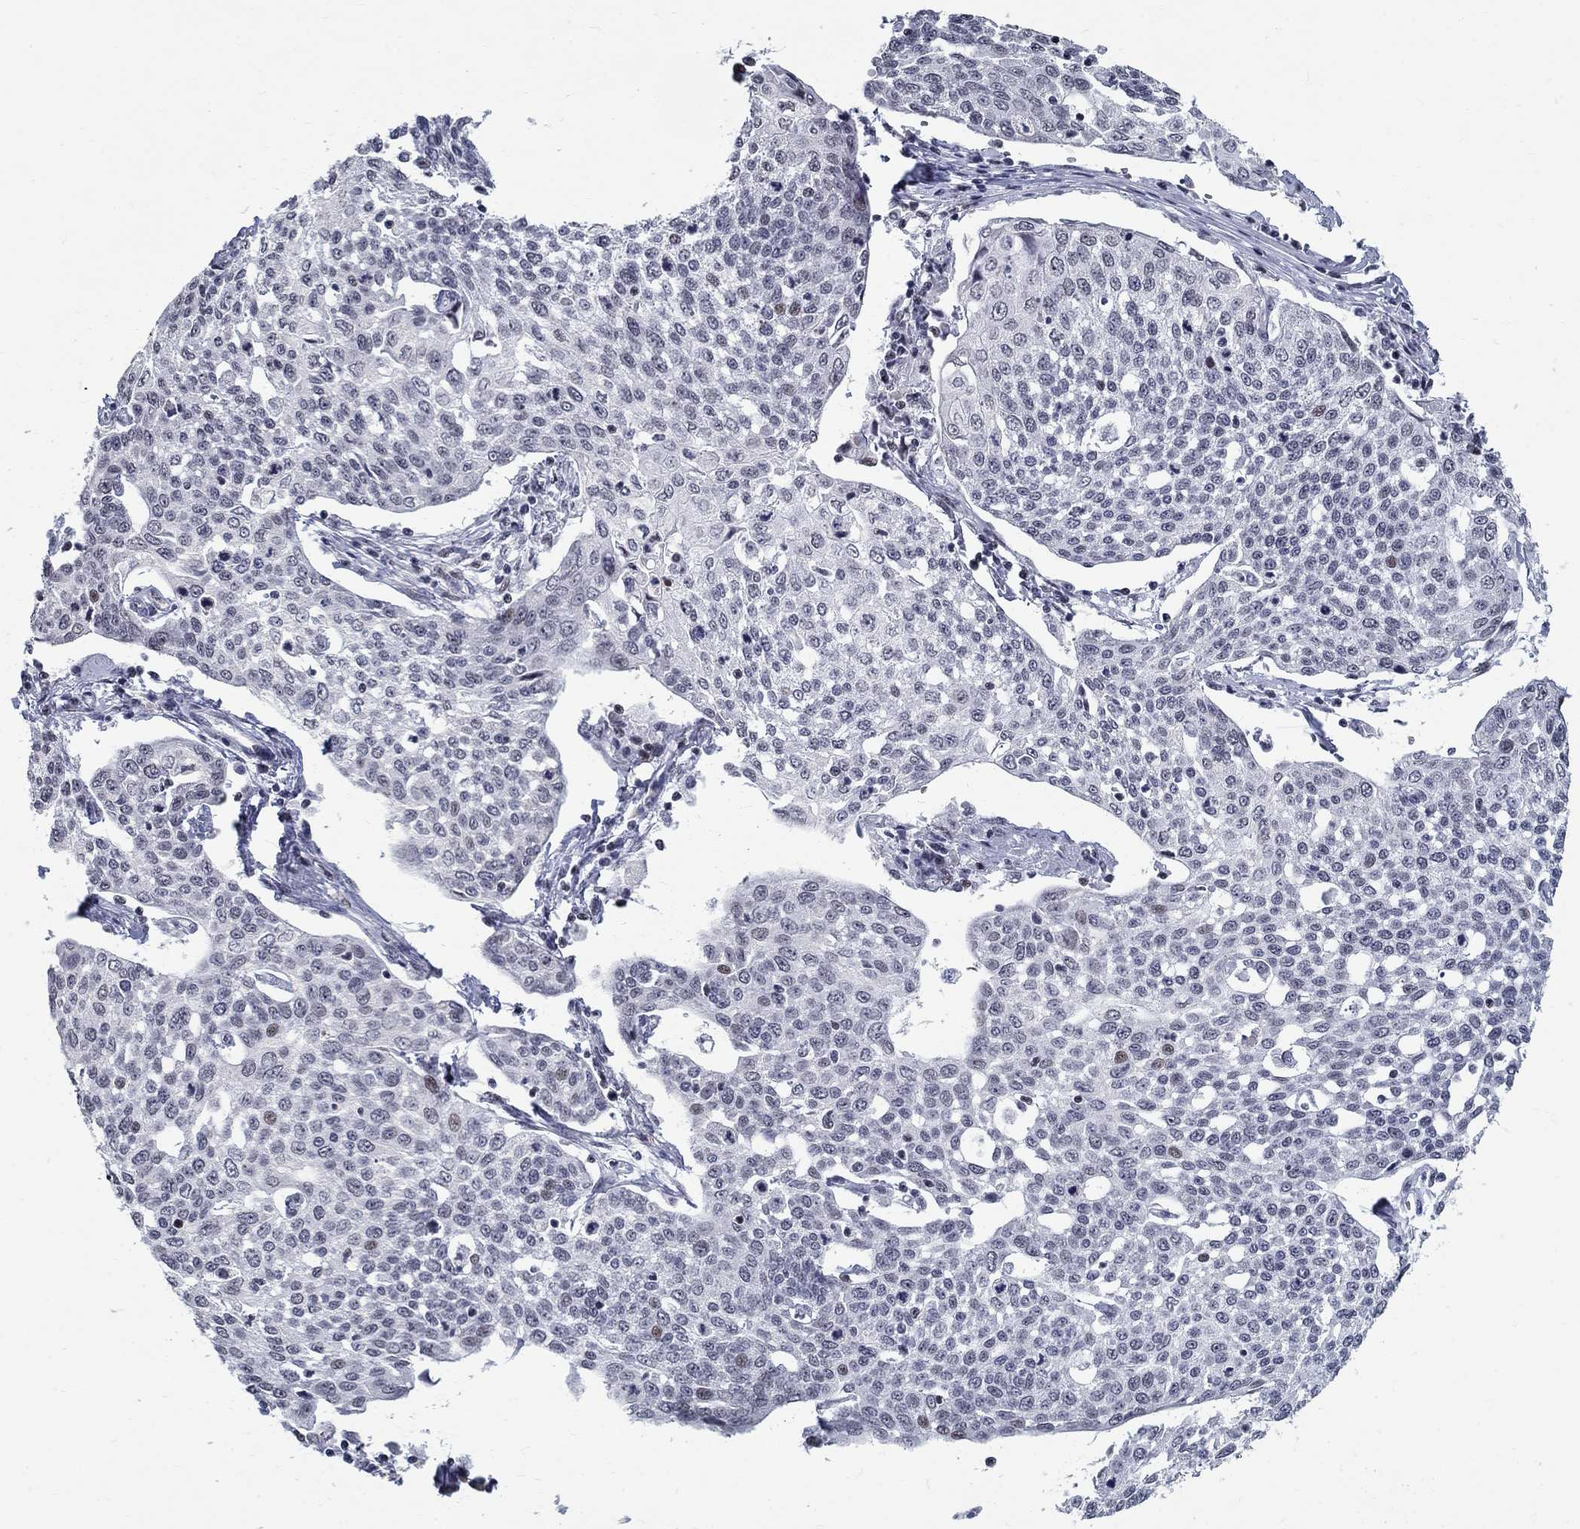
{"staining": {"intensity": "negative", "quantity": "none", "location": "none"}, "tissue": "cervical cancer", "cell_type": "Tumor cells", "image_type": "cancer", "snomed": [{"axis": "morphology", "description": "Squamous cell carcinoma, NOS"}, {"axis": "topography", "description": "Cervix"}], "caption": "IHC of human cervical cancer reveals no positivity in tumor cells.", "gene": "BHLHE22", "patient": {"sex": "female", "age": 34}}